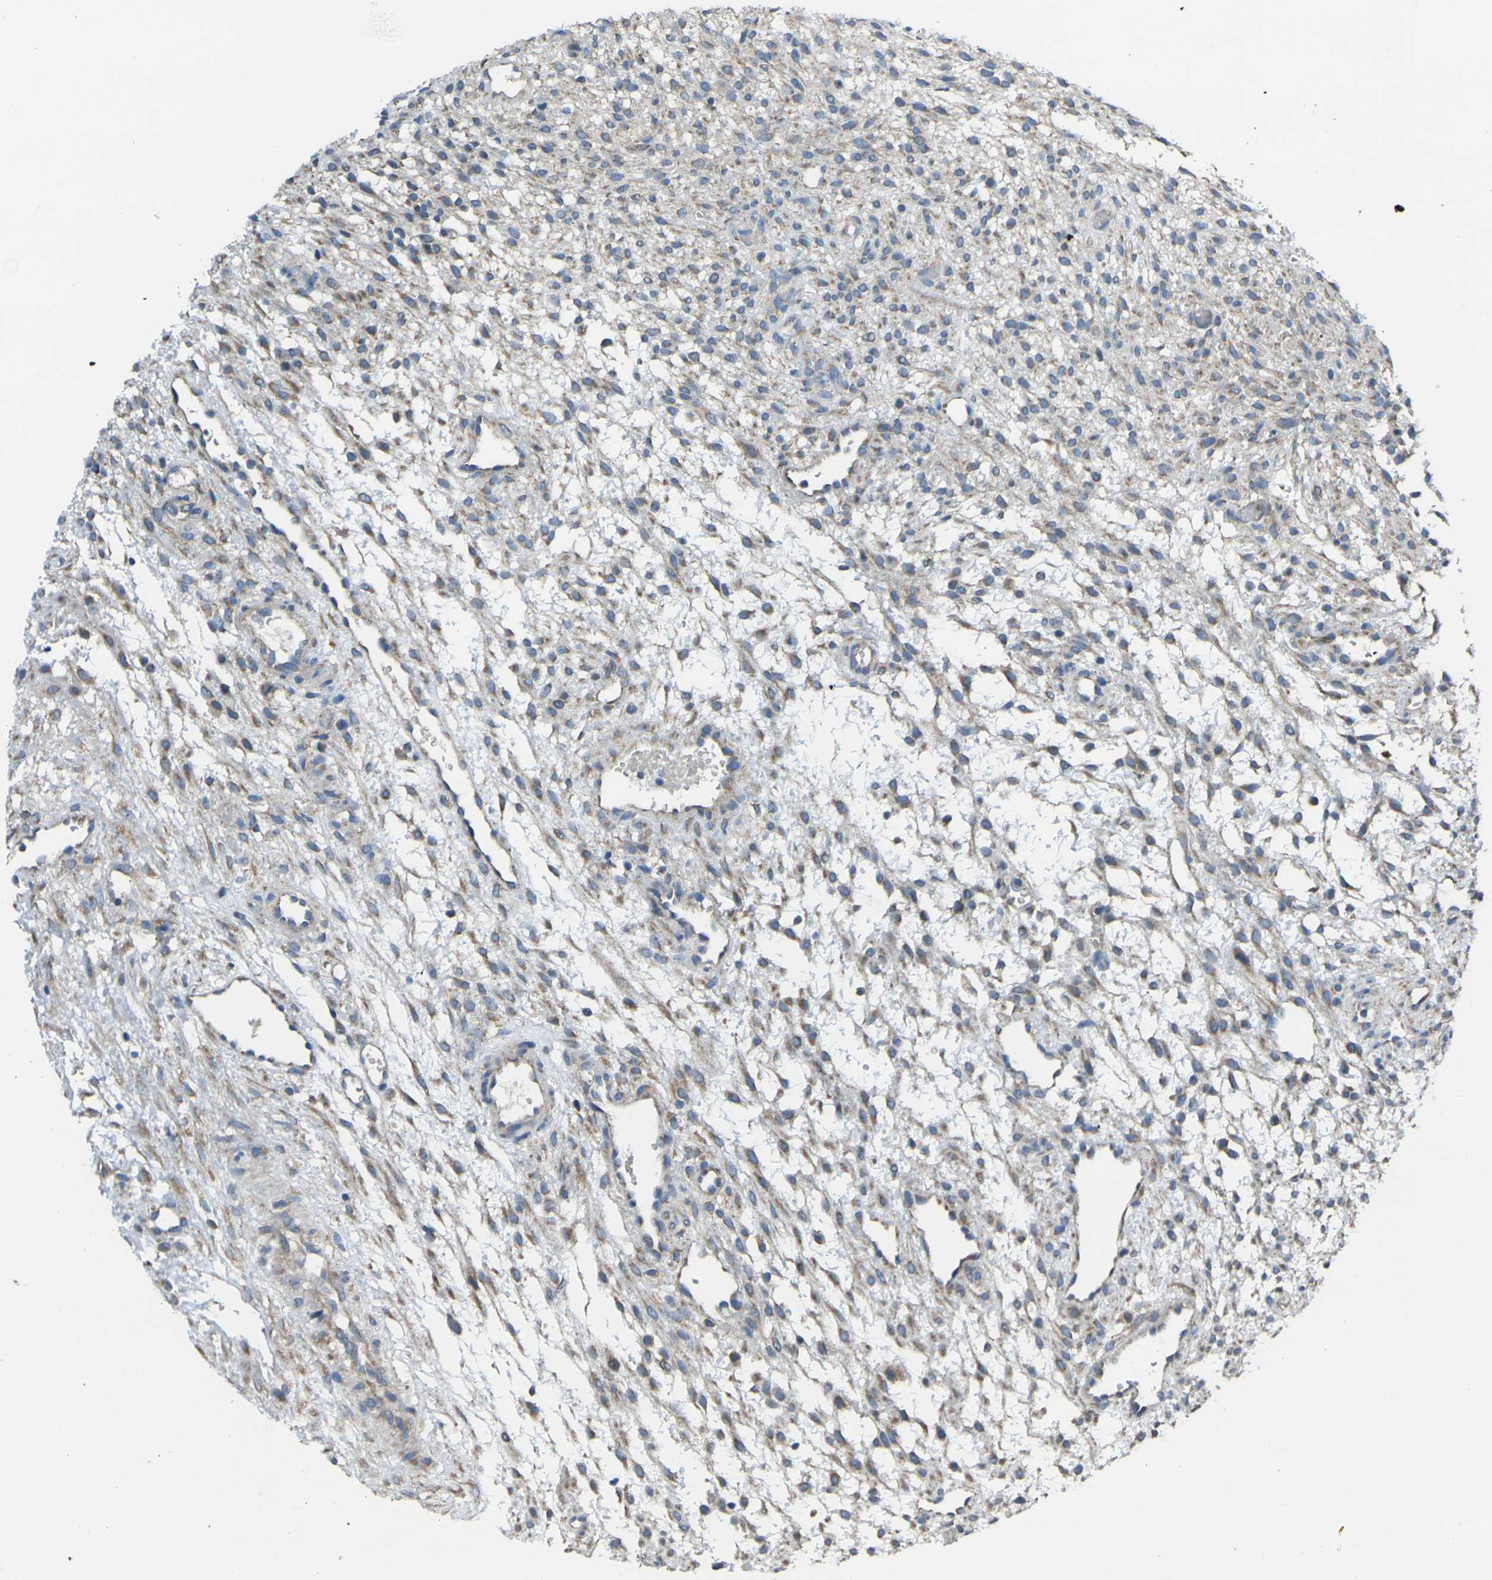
{"staining": {"intensity": "moderate", "quantity": ">75%", "location": "cytoplasmic/membranous"}, "tissue": "ovary", "cell_type": "Follicle cells", "image_type": "normal", "snomed": [{"axis": "morphology", "description": "Normal tissue, NOS"}, {"axis": "morphology", "description": "Cyst, NOS"}, {"axis": "topography", "description": "Ovary"}], "caption": "Moderate cytoplasmic/membranous positivity is identified in about >75% of follicle cells in normal ovary.", "gene": "TMEM120B", "patient": {"sex": "female", "age": 18}}